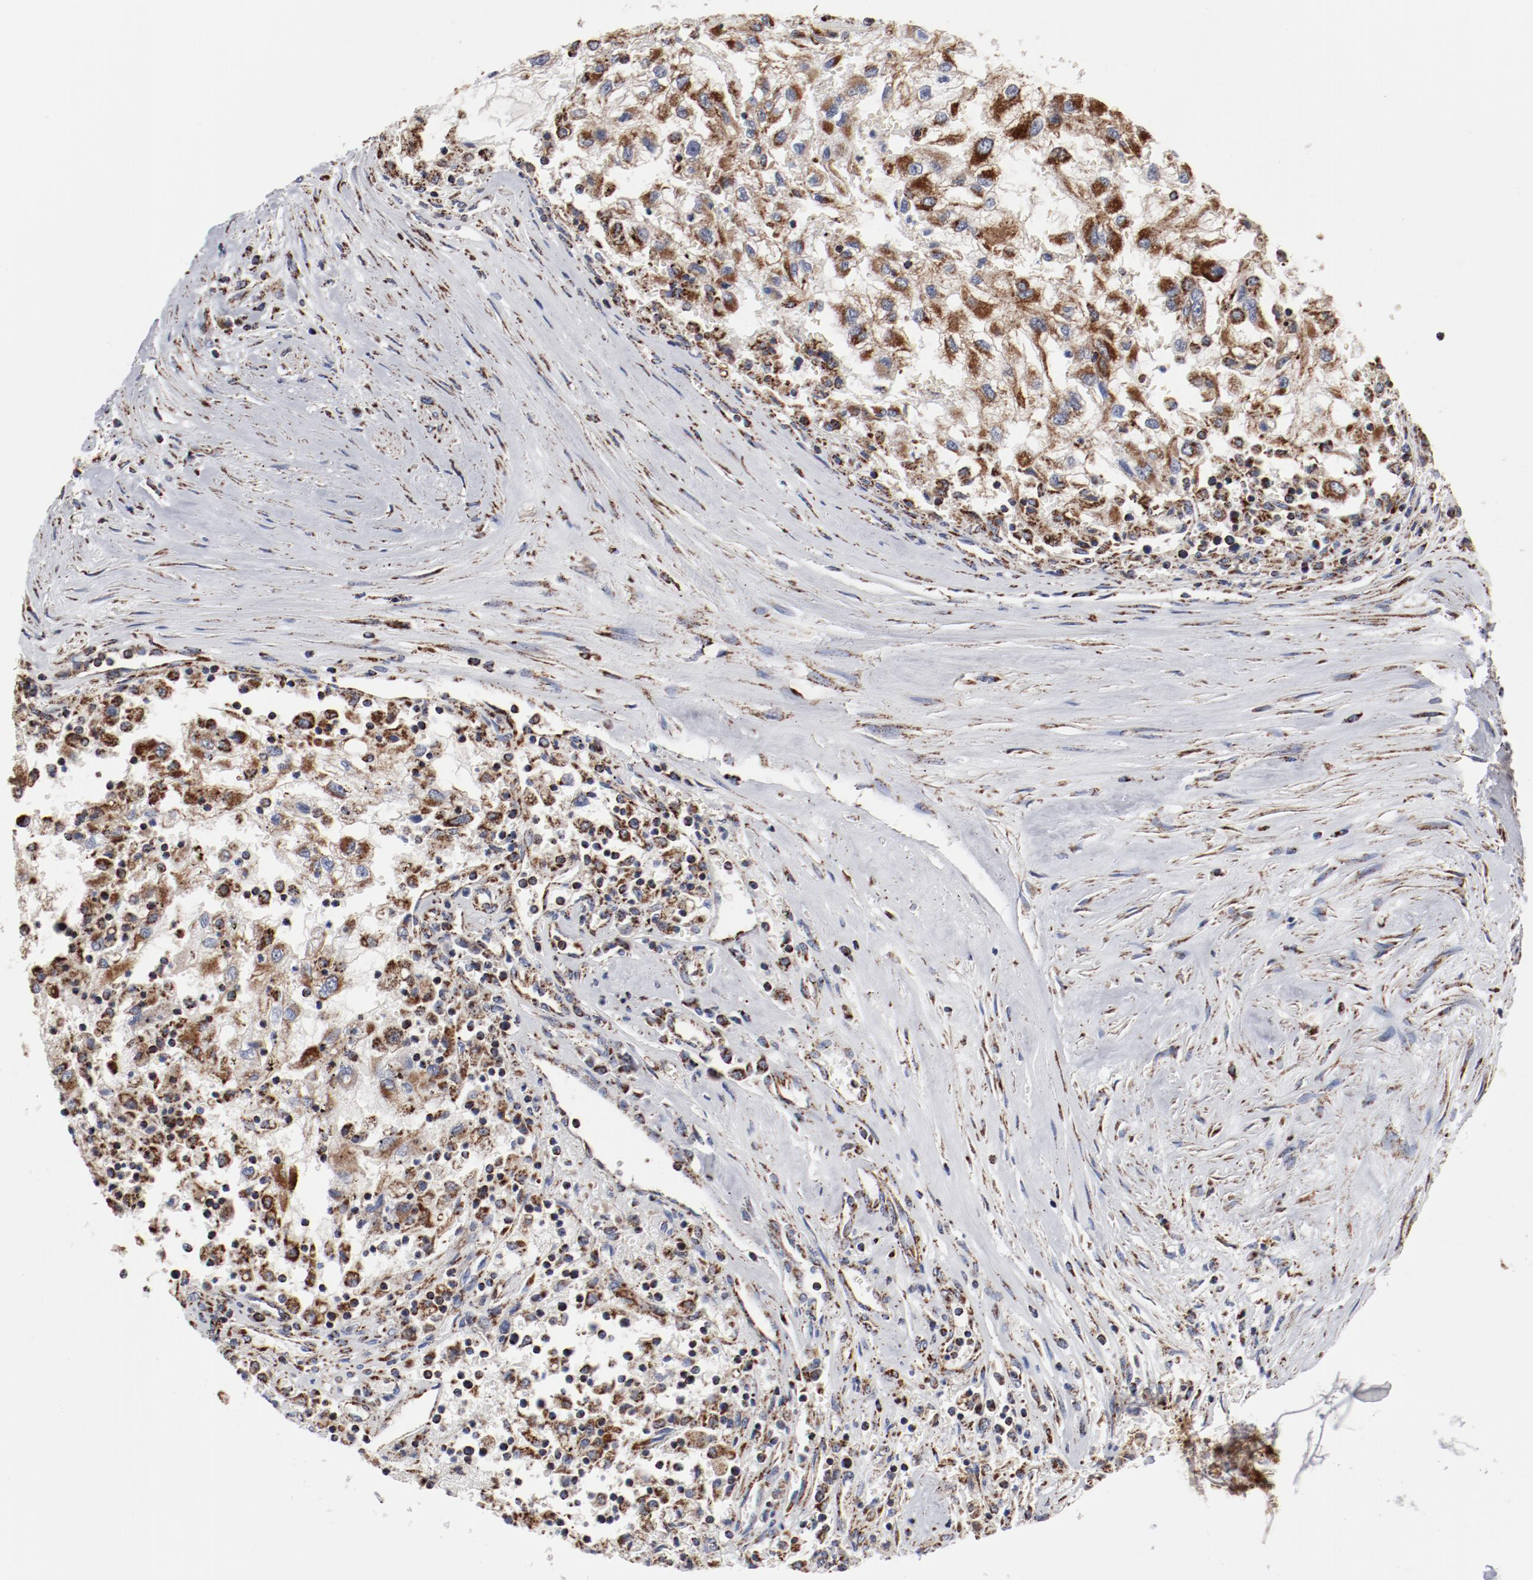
{"staining": {"intensity": "moderate", "quantity": ">75%", "location": "cytoplasmic/membranous"}, "tissue": "renal cancer", "cell_type": "Tumor cells", "image_type": "cancer", "snomed": [{"axis": "morphology", "description": "Normal tissue, NOS"}, {"axis": "morphology", "description": "Adenocarcinoma, NOS"}, {"axis": "topography", "description": "Kidney"}], "caption": "This is a histology image of immunohistochemistry (IHC) staining of renal cancer, which shows moderate staining in the cytoplasmic/membranous of tumor cells.", "gene": "NDUFV2", "patient": {"sex": "male", "age": 71}}